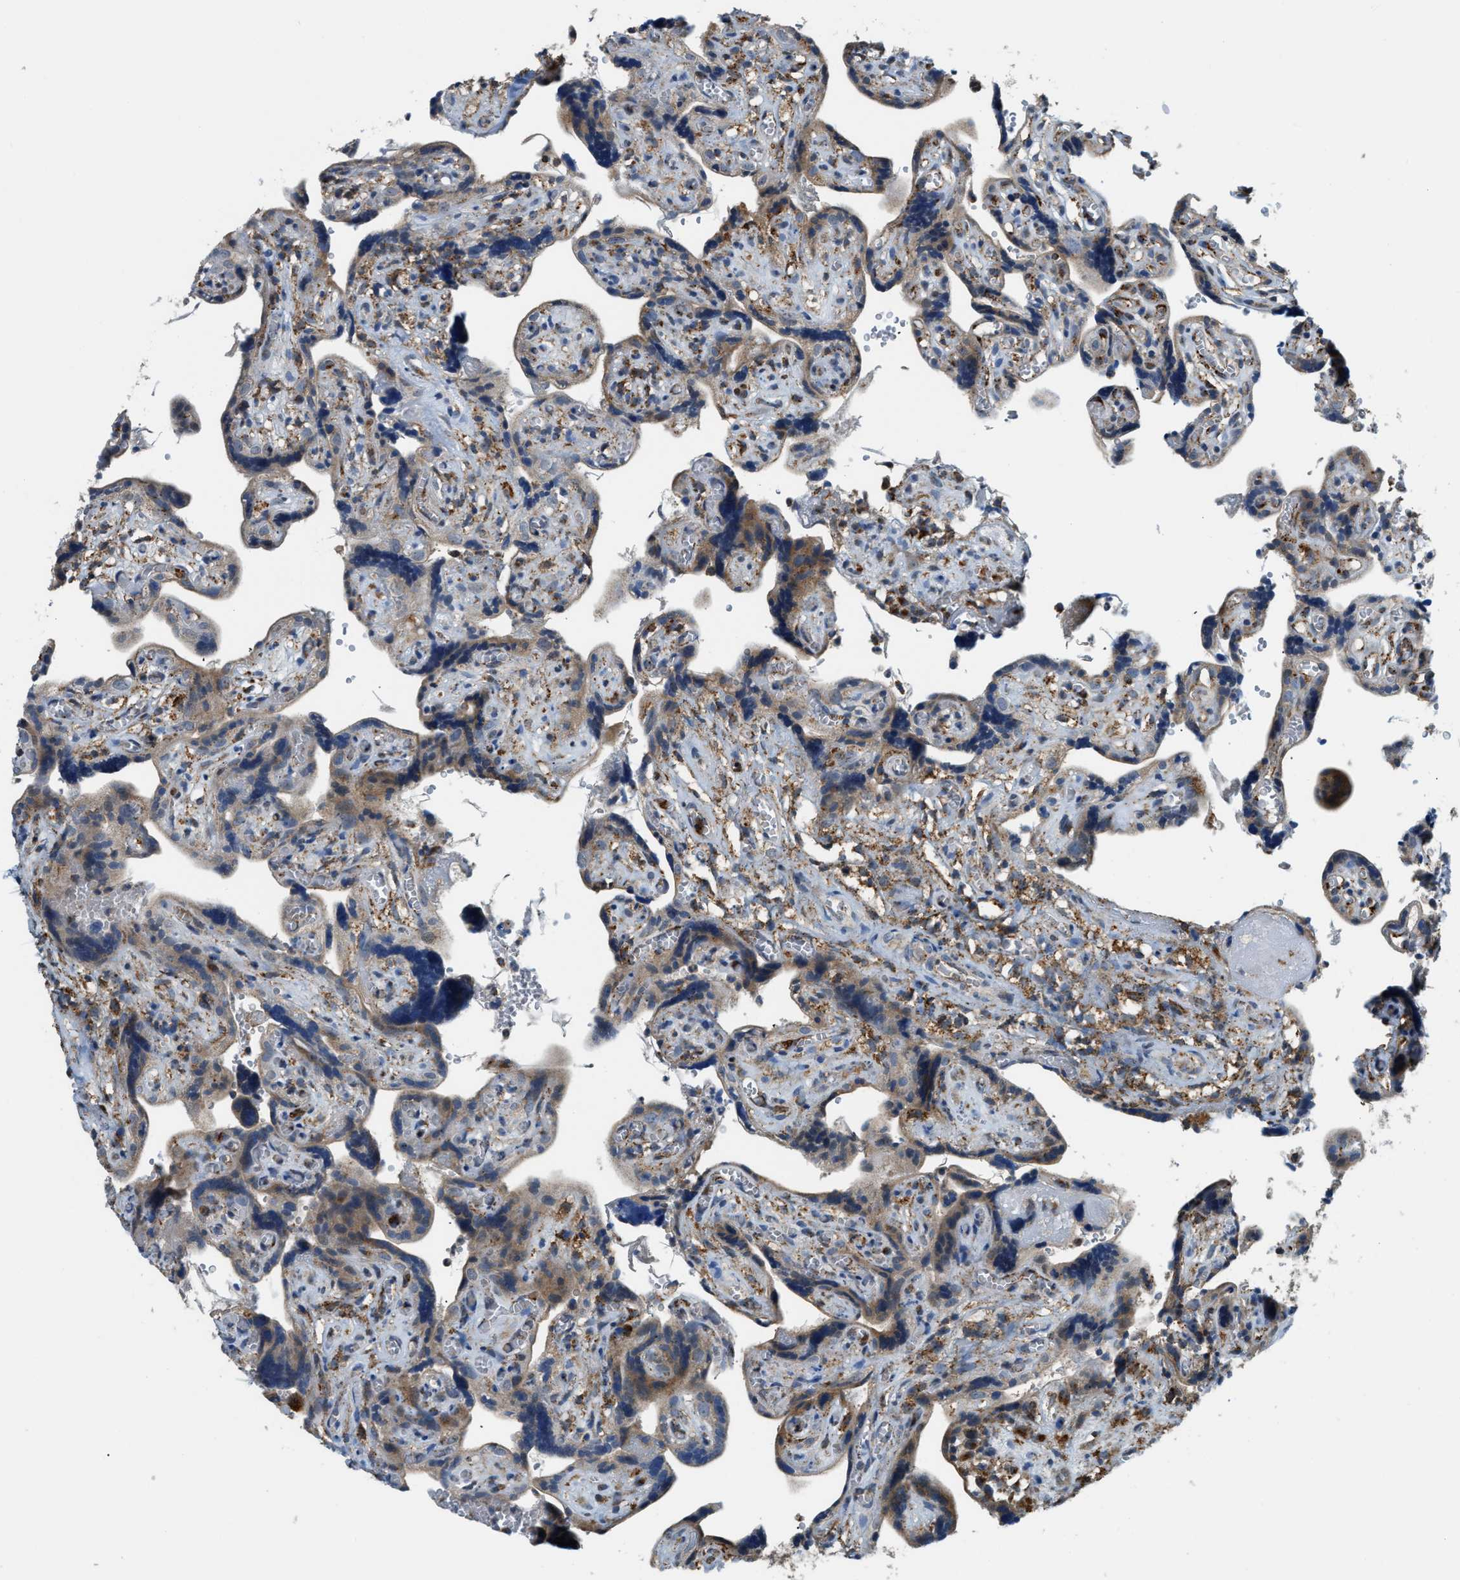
{"staining": {"intensity": "moderate", "quantity": ">75%", "location": "cytoplasmic/membranous"}, "tissue": "placenta", "cell_type": "Decidual cells", "image_type": "normal", "snomed": [{"axis": "morphology", "description": "Normal tissue, NOS"}, {"axis": "topography", "description": "Placenta"}], "caption": "Brown immunohistochemical staining in benign human placenta displays moderate cytoplasmic/membranous staining in approximately >75% of decidual cells. (DAB (3,3'-diaminobenzidine) IHC with brightfield microscopy, high magnification).", "gene": "STARD3NL", "patient": {"sex": "female", "age": 30}}